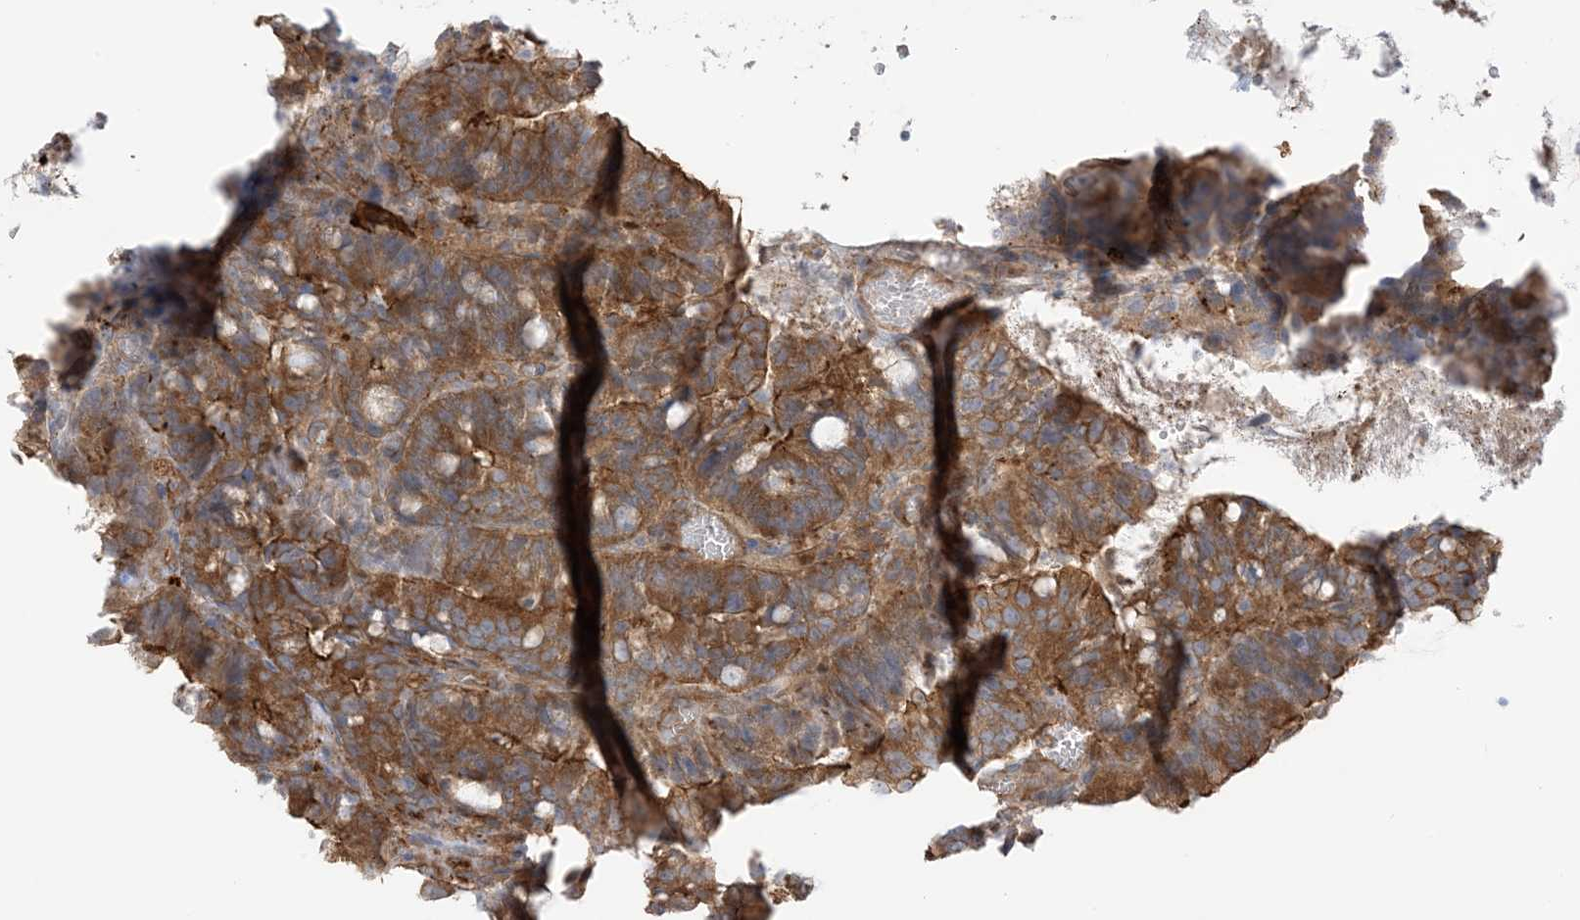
{"staining": {"intensity": "moderate", "quantity": ">75%", "location": "cytoplasmic/membranous"}, "tissue": "colorectal cancer", "cell_type": "Tumor cells", "image_type": "cancer", "snomed": [{"axis": "morphology", "description": "Adenocarcinoma, NOS"}, {"axis": "topography", "description": "Colon"}], "caption": "DAB (3,3'-diaminobenzidine) immunohistochemical staining of colorectal cancer shows moderate cytoplasmic/membranous protein expression in about >75% of tumor cells. The protein is stained brown, and the nuclei are stained in blue (DAB (3,3'-diaminobenzidine) IHC with brightfield microscopy, high magnification).", "gene": "ICMT", "patient": {"sex": "female", "age": 66}}